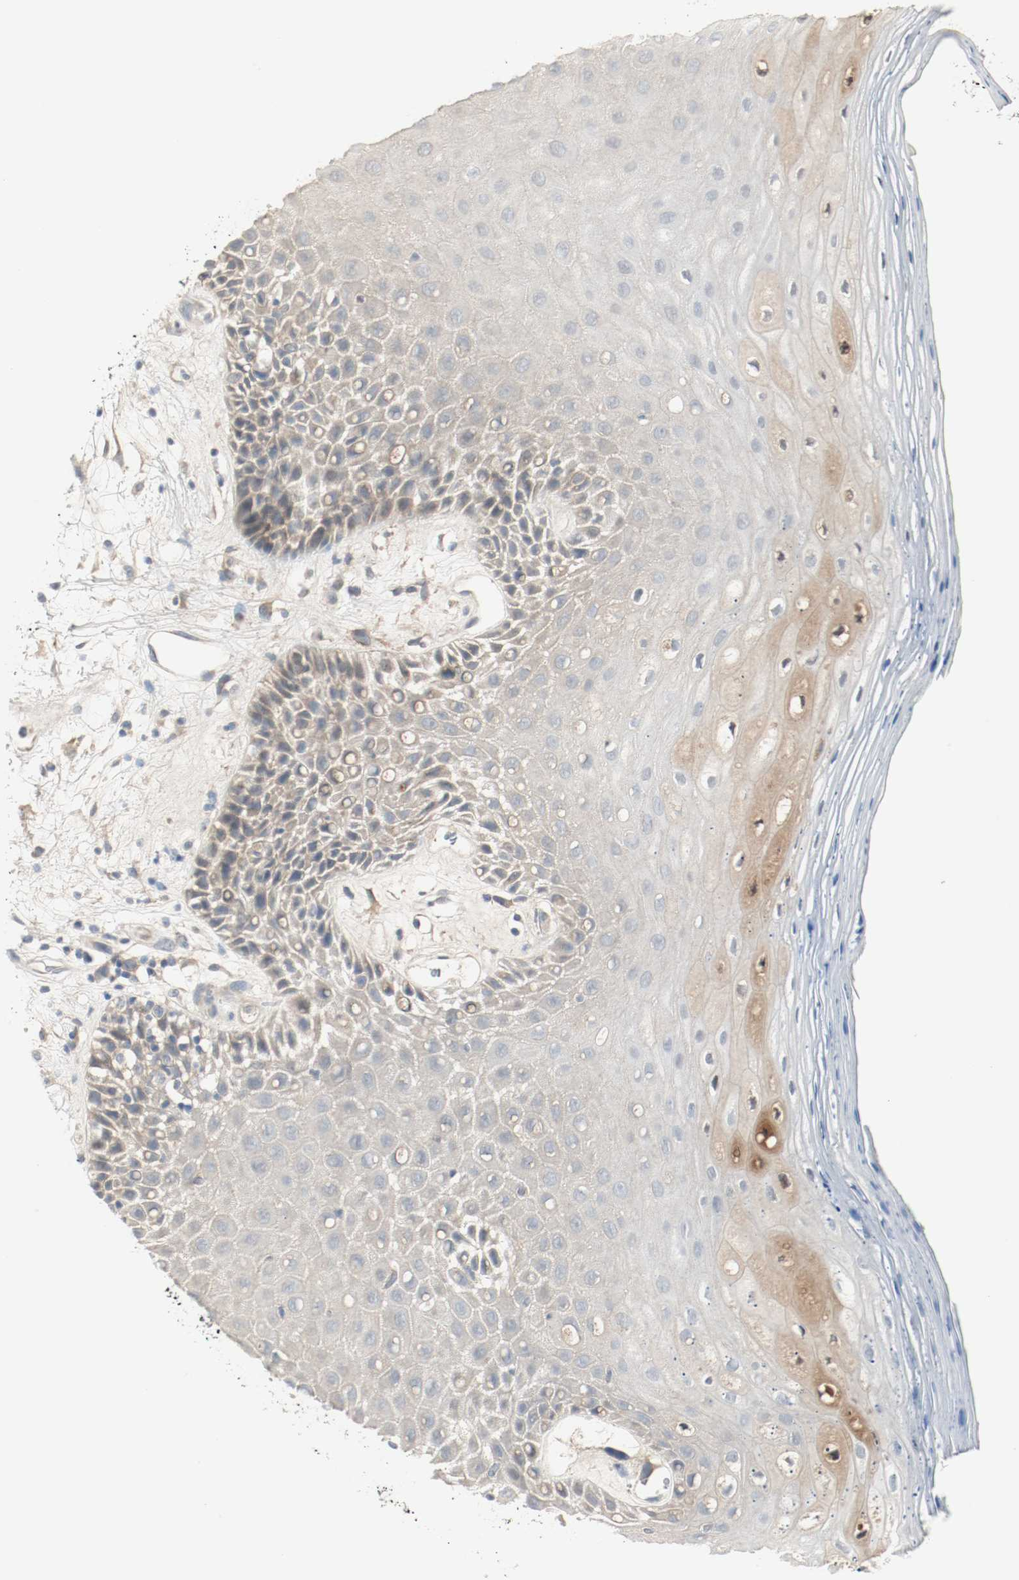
{"staining": {"intensity": "weak", "quantity": "25%-75%", "location": "cytoplasmic/membranous"}, "tissue": "oral mucosa", "cell_type": "Squamous epithelial cells", "image_type": "normal", "snomed": [{"axis": "morphology", "description": "Normal tissue, NOS"}, {"axis": "morphology", "description": "Squamous cell carcinoma, NOS"}, {"axis": "topography", "description": "Skeletal muscle"}, {"axis": "topography", "description": "Oral tissue"}, {"axis": "topography", "description": "Head-Neck"}], "caption": "A brown stain shows weak cytoplasmic/membranous staining of a protein in squamous epithelial cells of normal oral mucosa. (Stains: DAB in brown, nuclei in blue, Microscopy: brightfield microscopy at high magnification).", "gene": "MELTF", "patient": {"sex": "female", "age": 84}}